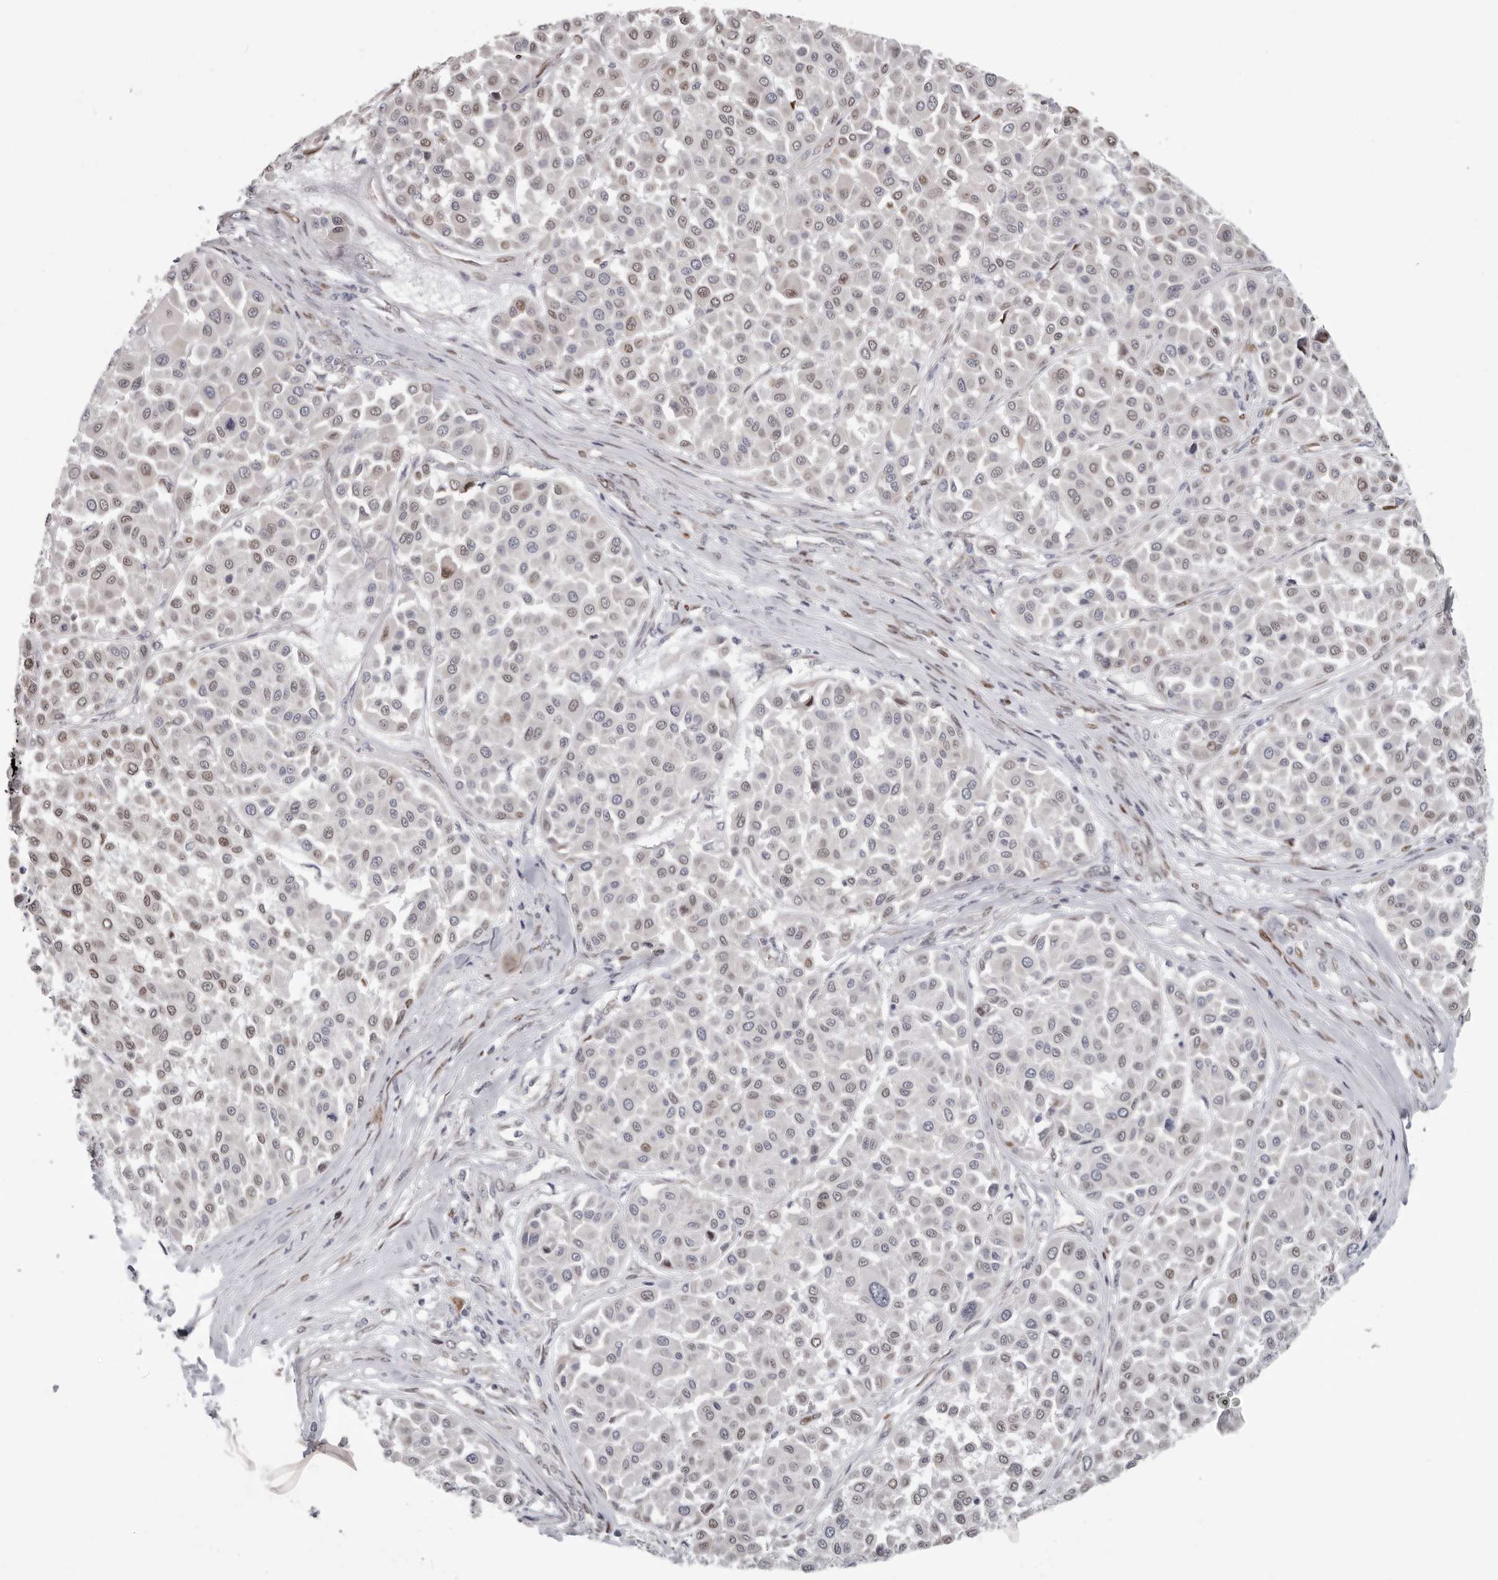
{"staining": {"intensity": "weak", "quantity": "25%-75%", "location": "nuclear"}, "tissue": "melanoma", "cell_type": "Tumor cells", "image_type": "cancer", "snomed": [{"axis": "morphology", "description": "Malignant melanoma, Metastatic site"}, {"axis": "topography", "description": "Soft tissue"}], "caption": "Malignant melanoma (metastatic site) stained with DAB immunohistochemistry (IHC) demonstrates low levels of weak nuclear expression in approximately 25%-75% of tumor cells.", "gene": "SRP19", "patient": {"sex": "male", "age": 41}}